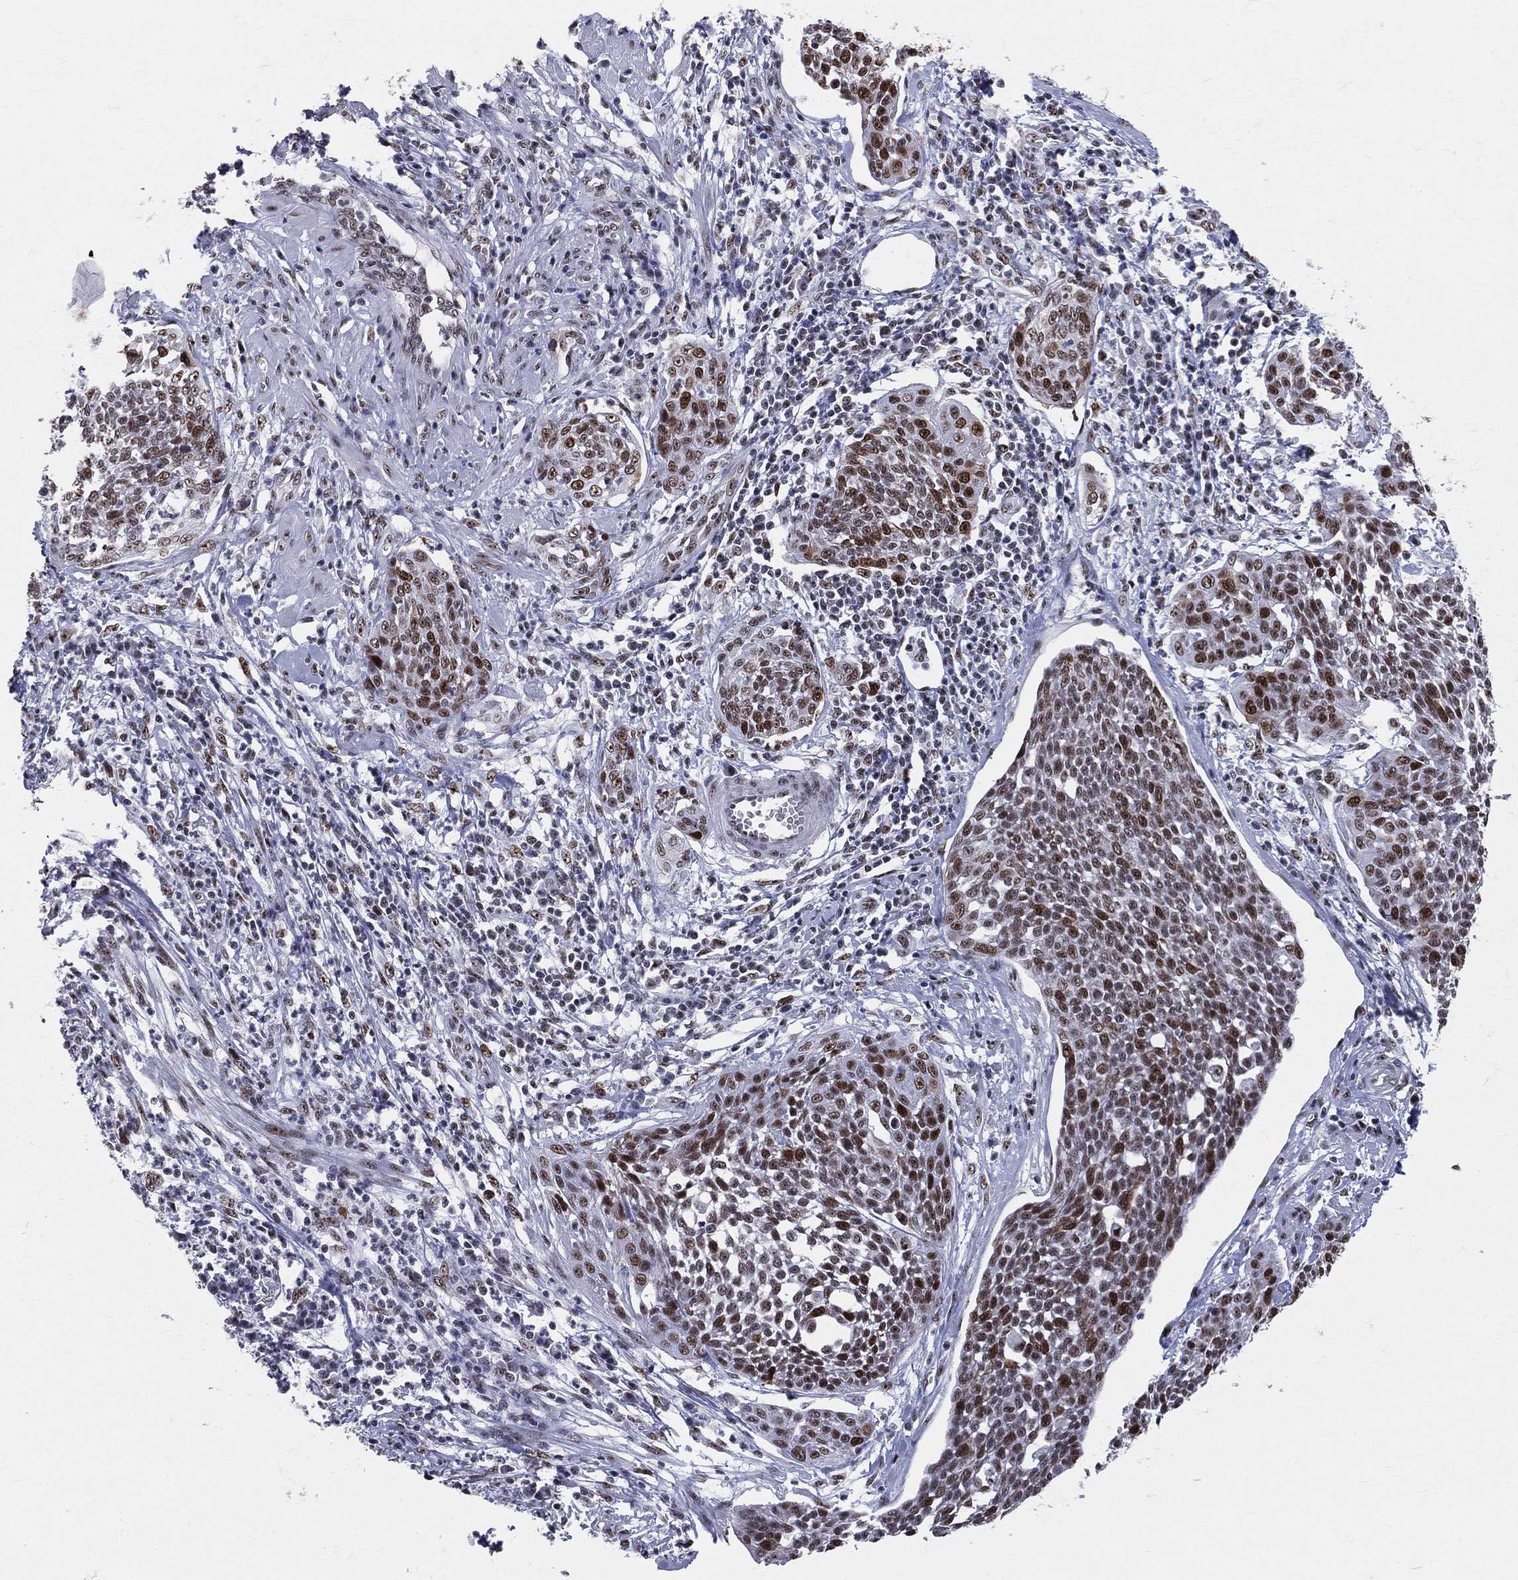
{"staining": {"intensity": "strong", "quantity": ">75%", "location": "nuclear"}, "tissue": "cervical cancer", "cell_type": "Tumor cells", "image_type": "cancer", "snomed": [{"axis": "morphology", "description": "Squamous cell carcinoma, NOS"}, {"axis": "topography", "description": "Cervix"}], "caption": "Cervical squamous cell carcinoma stained with immunohistochemistry shows strong nuclear positivity in approximately >75% of tumor cells. The staining is performed using DAB (3,3'-diaminobenzidine) brown chromogen to label protein expression. The nuclei are counter-stained blue using hematoxylin.", "gene": "CDK7", "patient": {"sex": "female", "age": 34}}